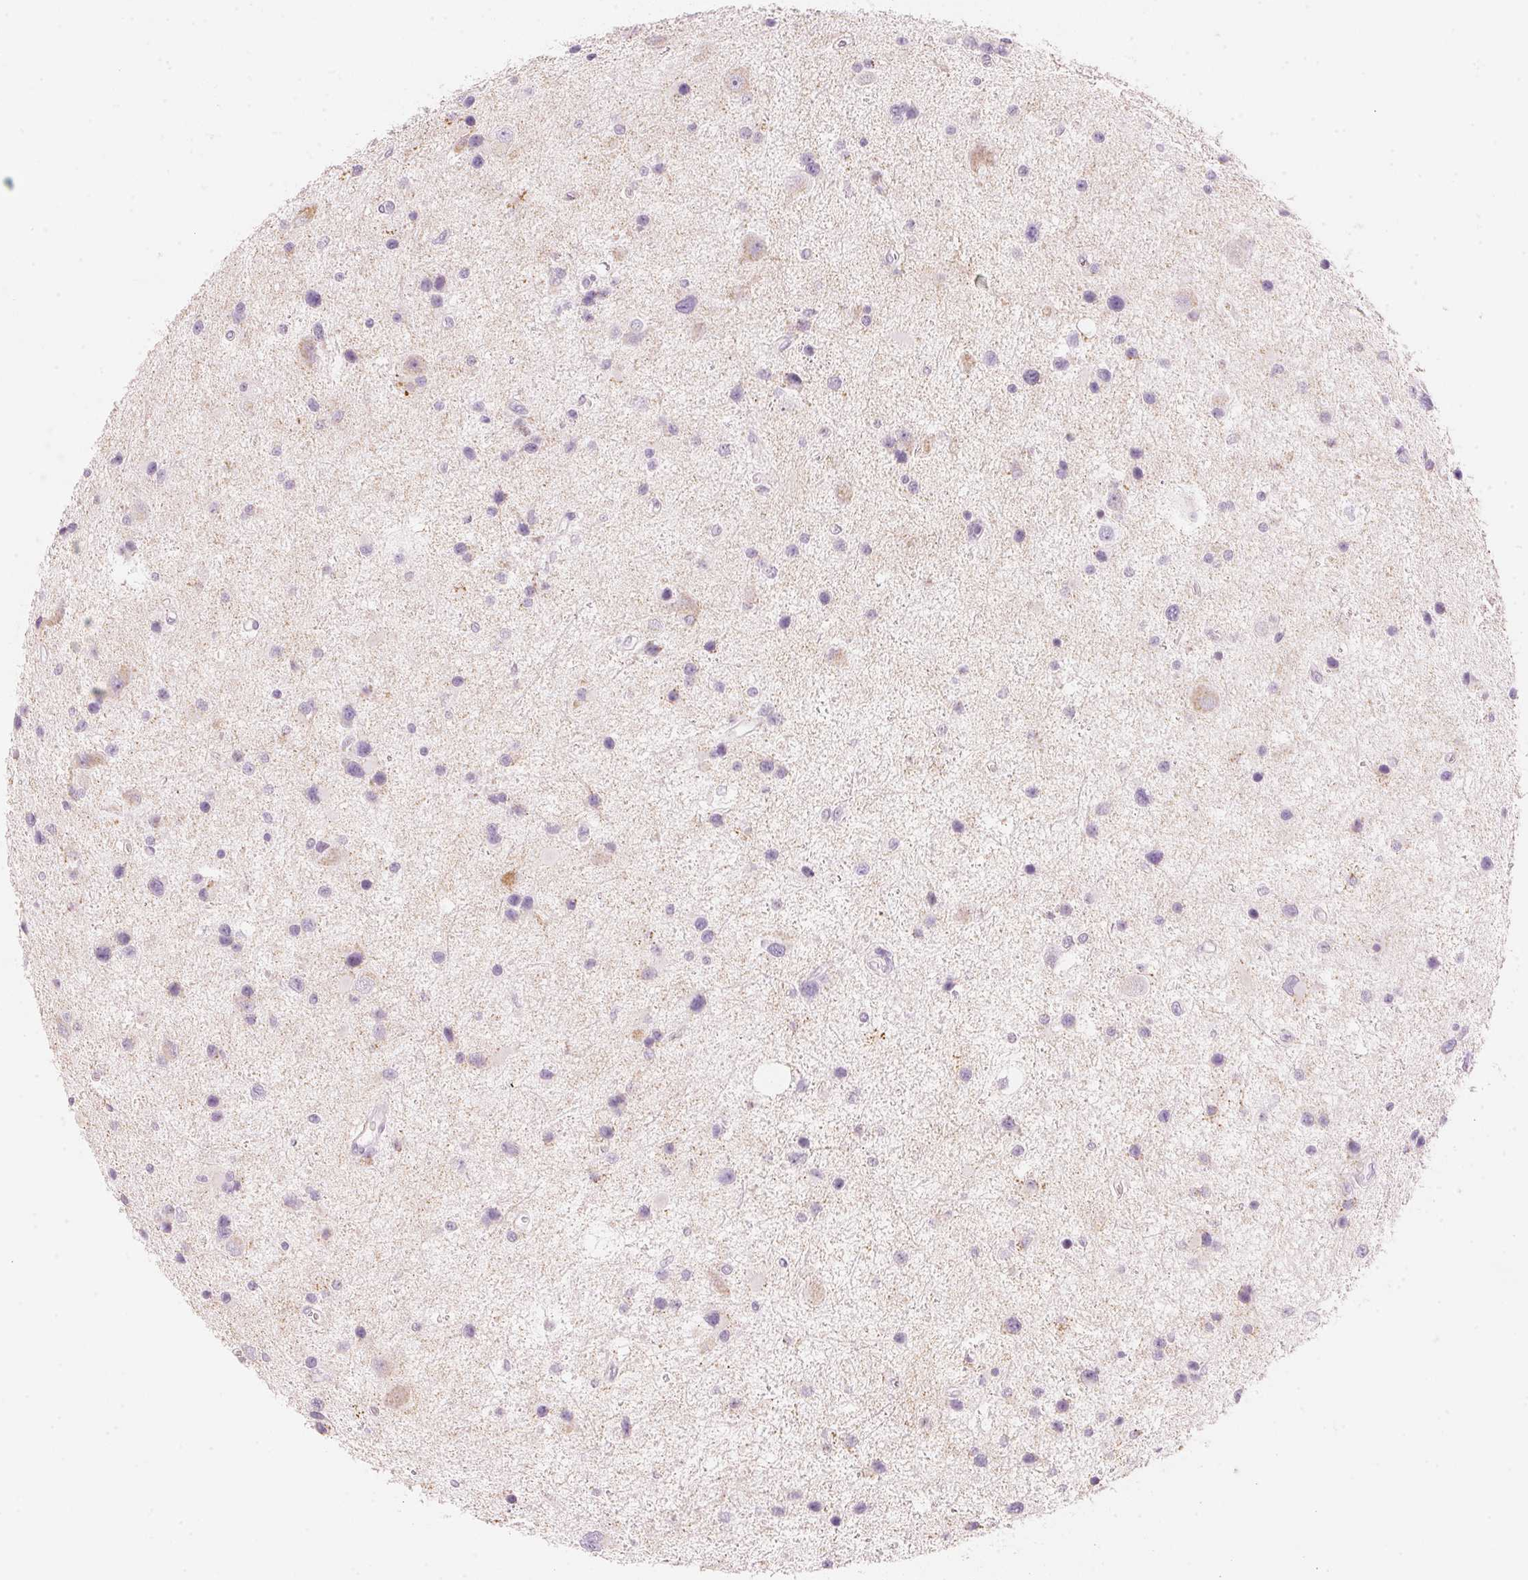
{"staining": {"intensity": "negative", "quantity": "none", "location": "none"}, "tissue": "glioma", "cell_type": "Tumor cells", "image_type": "cancer", "snomed": [{"axis": "morphology", "description": "Glioma, malignant, Low grade"}, {"axis": "topography", "description": "Brain"}], "caption": "DAB immunohistochemical staining of malignant glioma (low-grade) exhibits no significant expression in tumor cells. The staining was performed using DAB (3,3'-diaminobenzidine) to visualize the protein expression in brown, while the nuclei were stained in blue with hematoxylin (Magnification: 20x).", "gene": "HOXB13", "patient": {"sex": "female", "age": 32}}